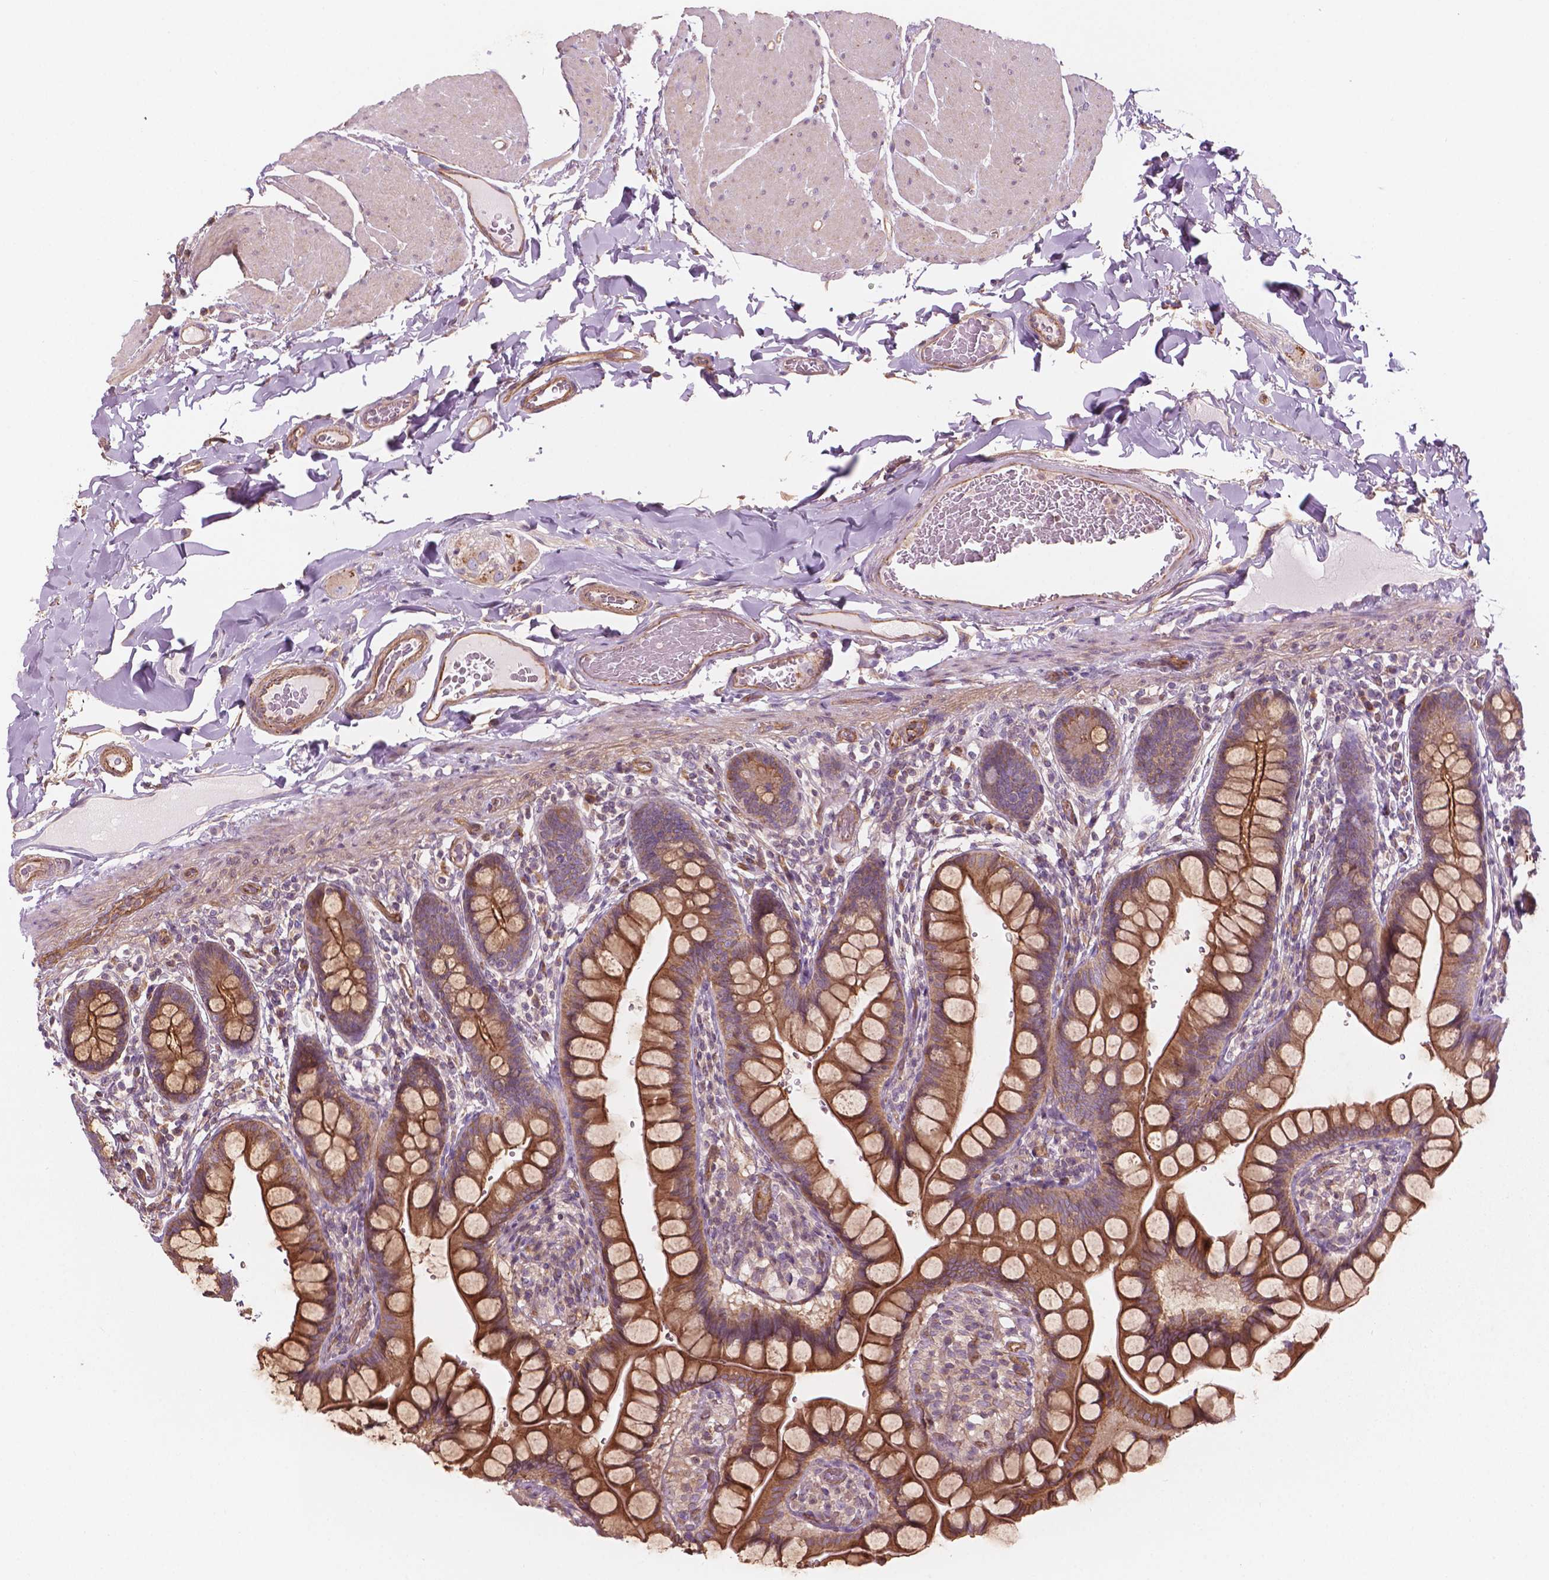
{"staining": {"intensity": "strong", "quantity": ">75%", "location": "cytoplasmic/membranous"}, "tissue": "small intestine", "cell_type": "Glandular cells", "image_type": "normal", "snomed": [{"axis": "morphology", "description": "Normal tissue, NOS"}, {"axis": "topography", "description": "Small intestine"}], "caption": "Immunohistochemistry (IHC) micrograph of unremarkable human small intestine stained for a protein (brown), which demonstrates high levels of strong cytoplasmic/membranous staining in about >75% of glandular cells.", "gene": "SURF4", "patient": {"sex": "male", "age": 70}}